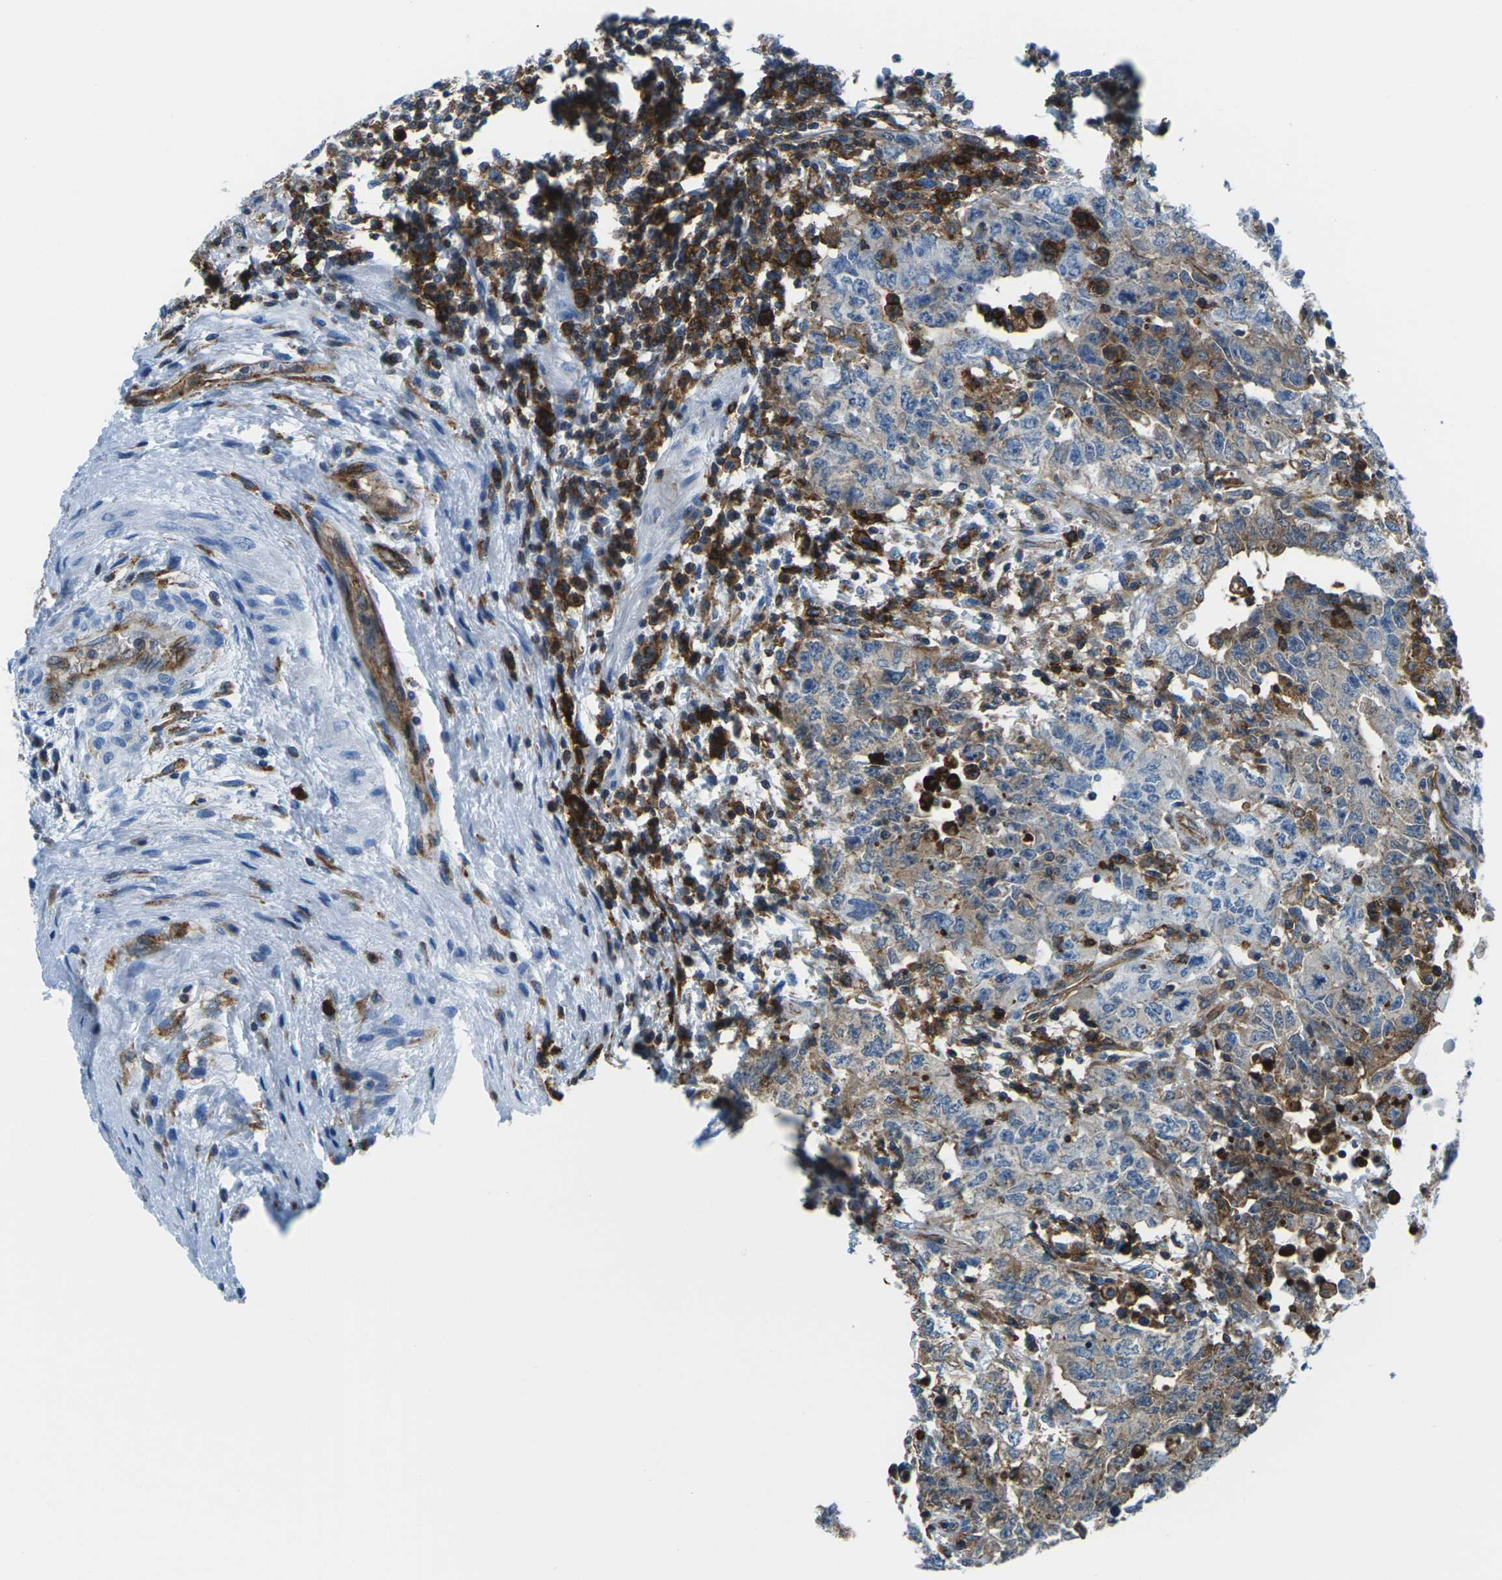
{"staining": {"intensity": "weak", "quantity": "<25%", "location": "cytoplasmic/membranous"}, "tissue": "testis cancer", "cell_type": "Tumor cells", "image_type": "cancer", "snomed": [{"axis": "morphology", "description": "Carcinoma, Embryonal, NOS"}, {"axis": "topography", "description": "Testis"}], "caption": "Tumor cells are negative for protein expression in human testis cancer. The staining was performed using DAB (3,3'-diaminobenzidine) to visualize the protein expression in brown, while the nuclei were stained in blue with hematoxylin (Magnification: 20x).", "gene": "SOCS4", "patient": {"sex": "male", "age": 26}}